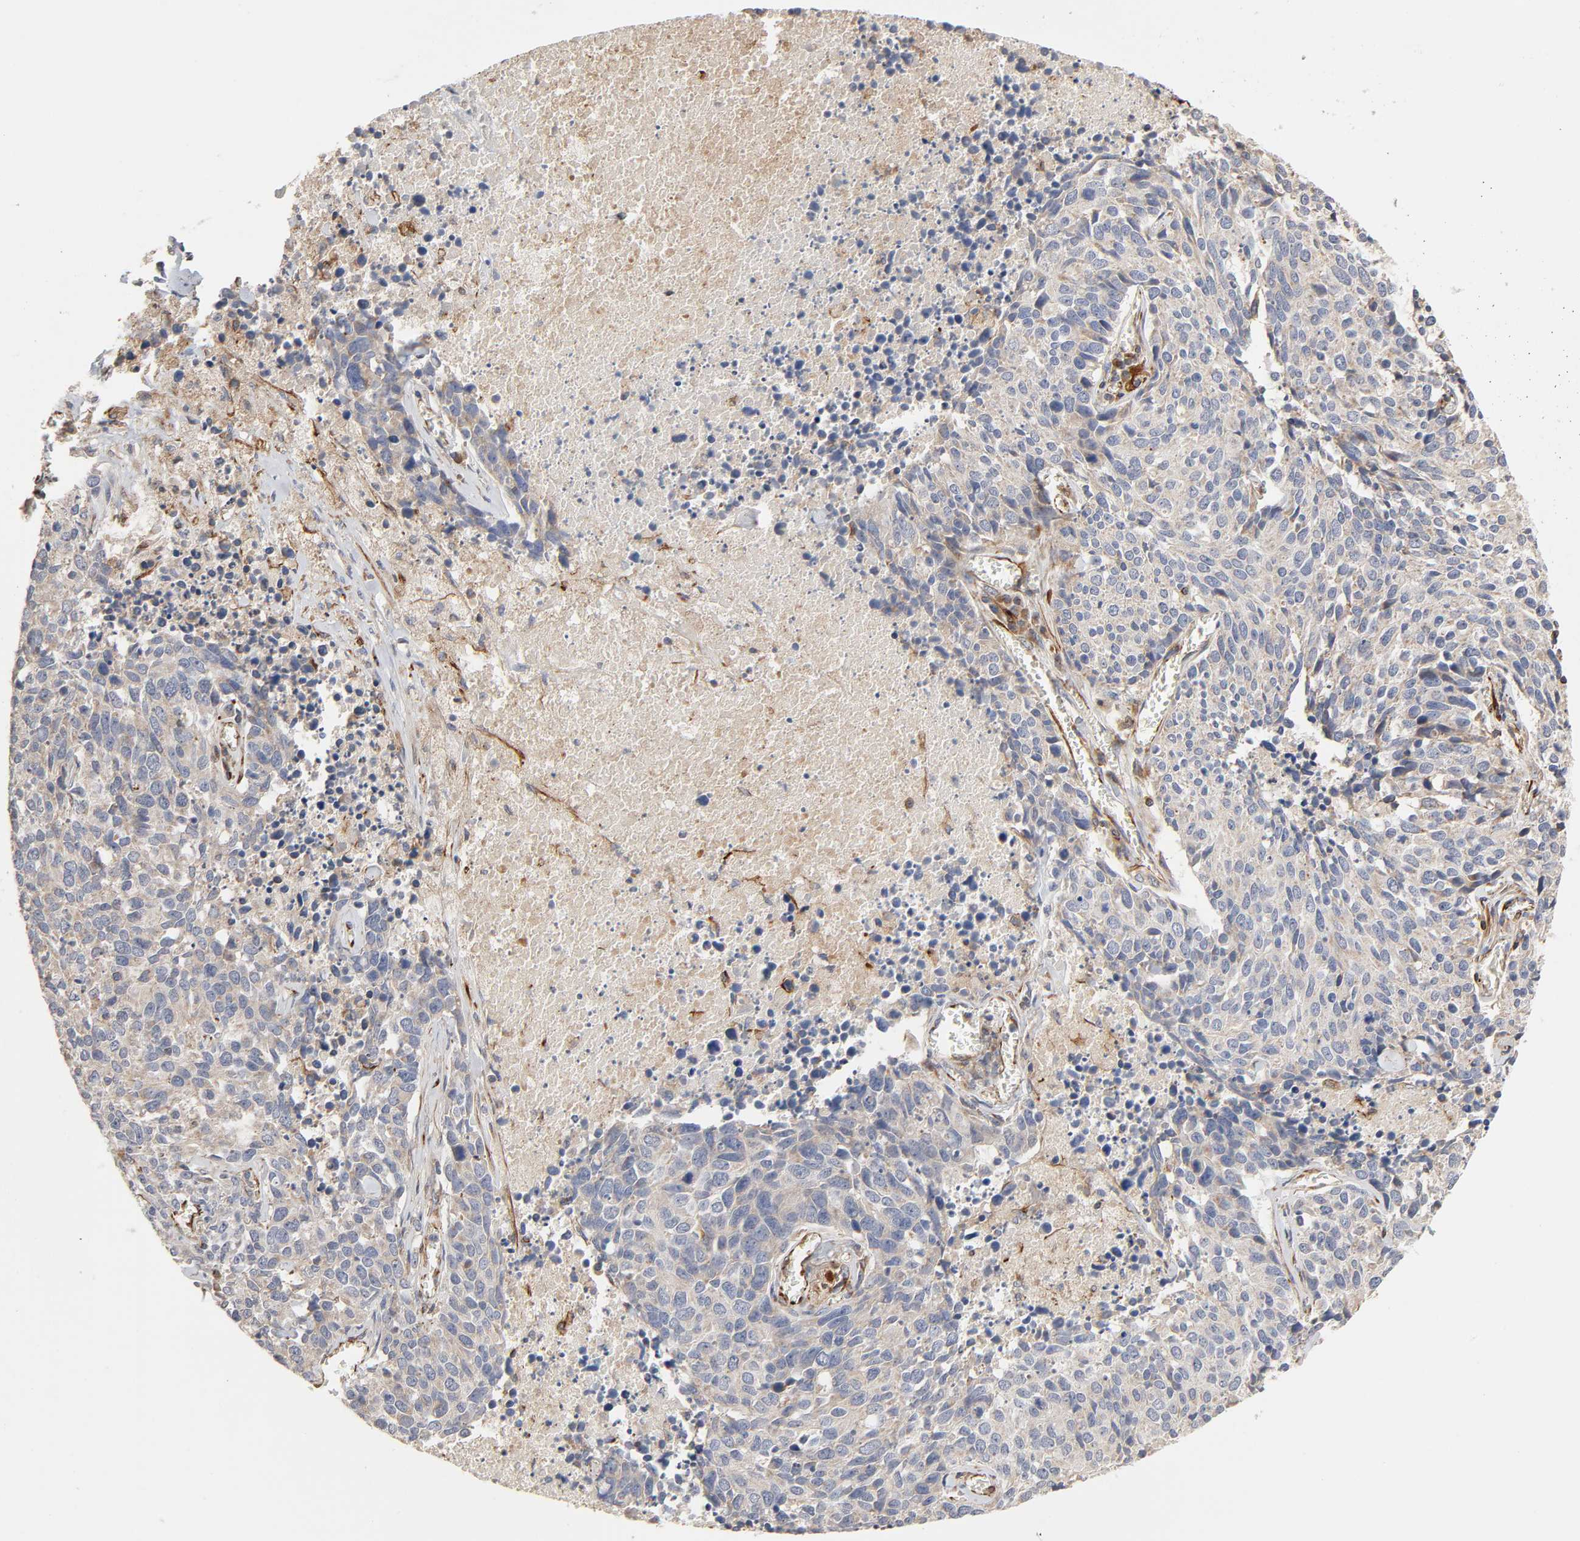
{"staining": {"intensity": "moderate", "quantity": "25%-75%", "location": "cytoplasmic/membranous"}, "tissue": "lung cancer", "cell_type": "Tumor cells", "image_type": "cancer", "snomed": [{"axis": "morphology", "description": "Neoplasm, malignant, NOS"}, {"axis": "topography", "description": "Lung"}], "caption": "Malignant neoplasm (lung) stained for a protein demonstrates moderate cytoplasmic/membranous positivity in tumor cells.", "gene": "FAM118A", "patient": {"sex": "female", "age": 76}}